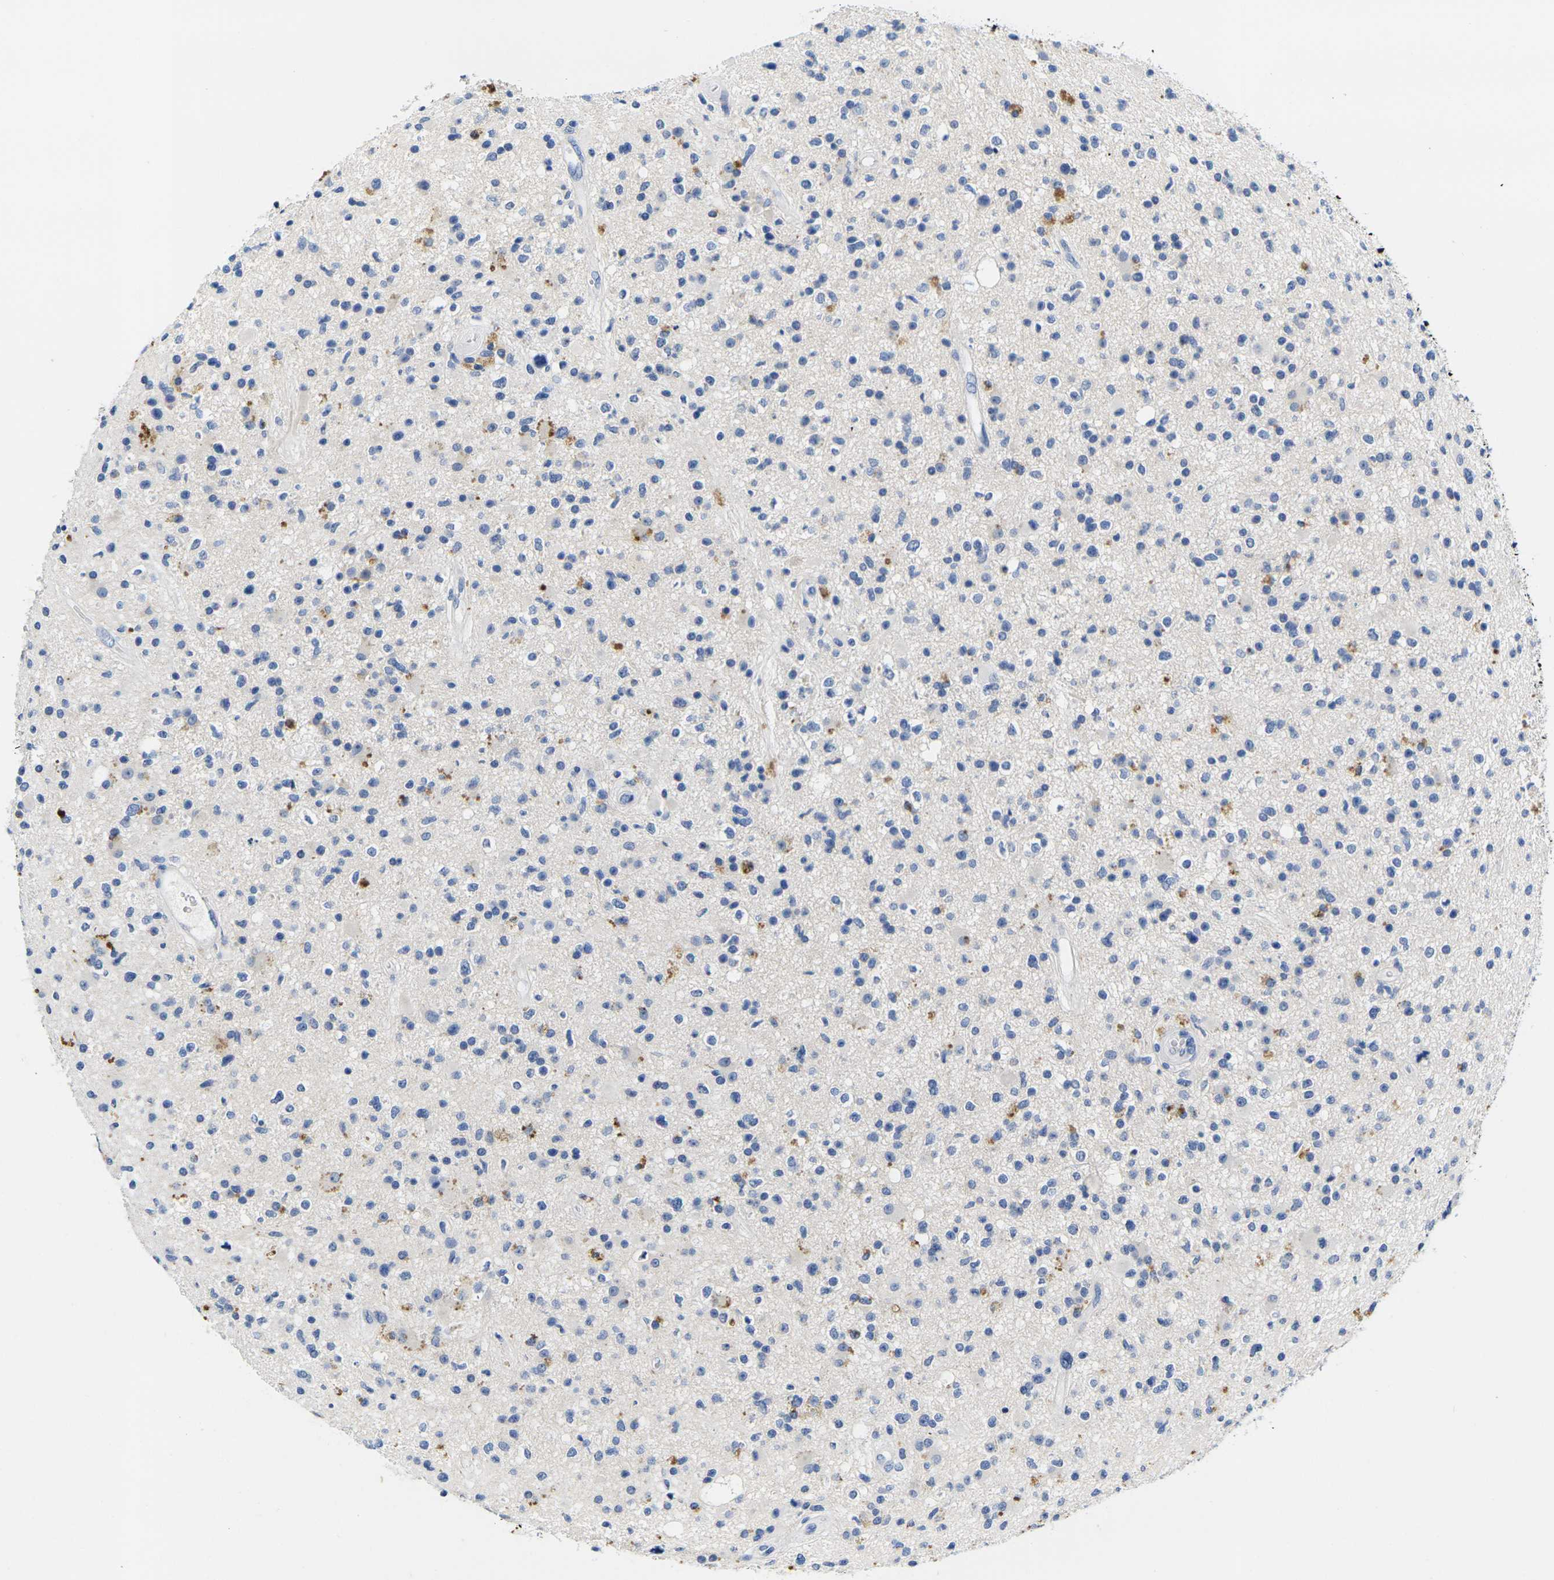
{"staining": {"intensity": "moderate", "quantity": "<25%", "location": "cytoplasmic/membranous"}, "tissue": "glioma", "cell_type": "Tumor cells", "image_type": "cancer", "snomed": [{"axis": "morphology", "description": "Glioma, malignant, High grade"}, {"axis": "topography", "description": "Brain"}], "caption": "Protein expression analysis of human glioma reveals moderate cytoplasmic/membranous expression in about <25% of tumor cells.", "gene": "NOCT", "patient": {"sex": "male", "age": 33}}